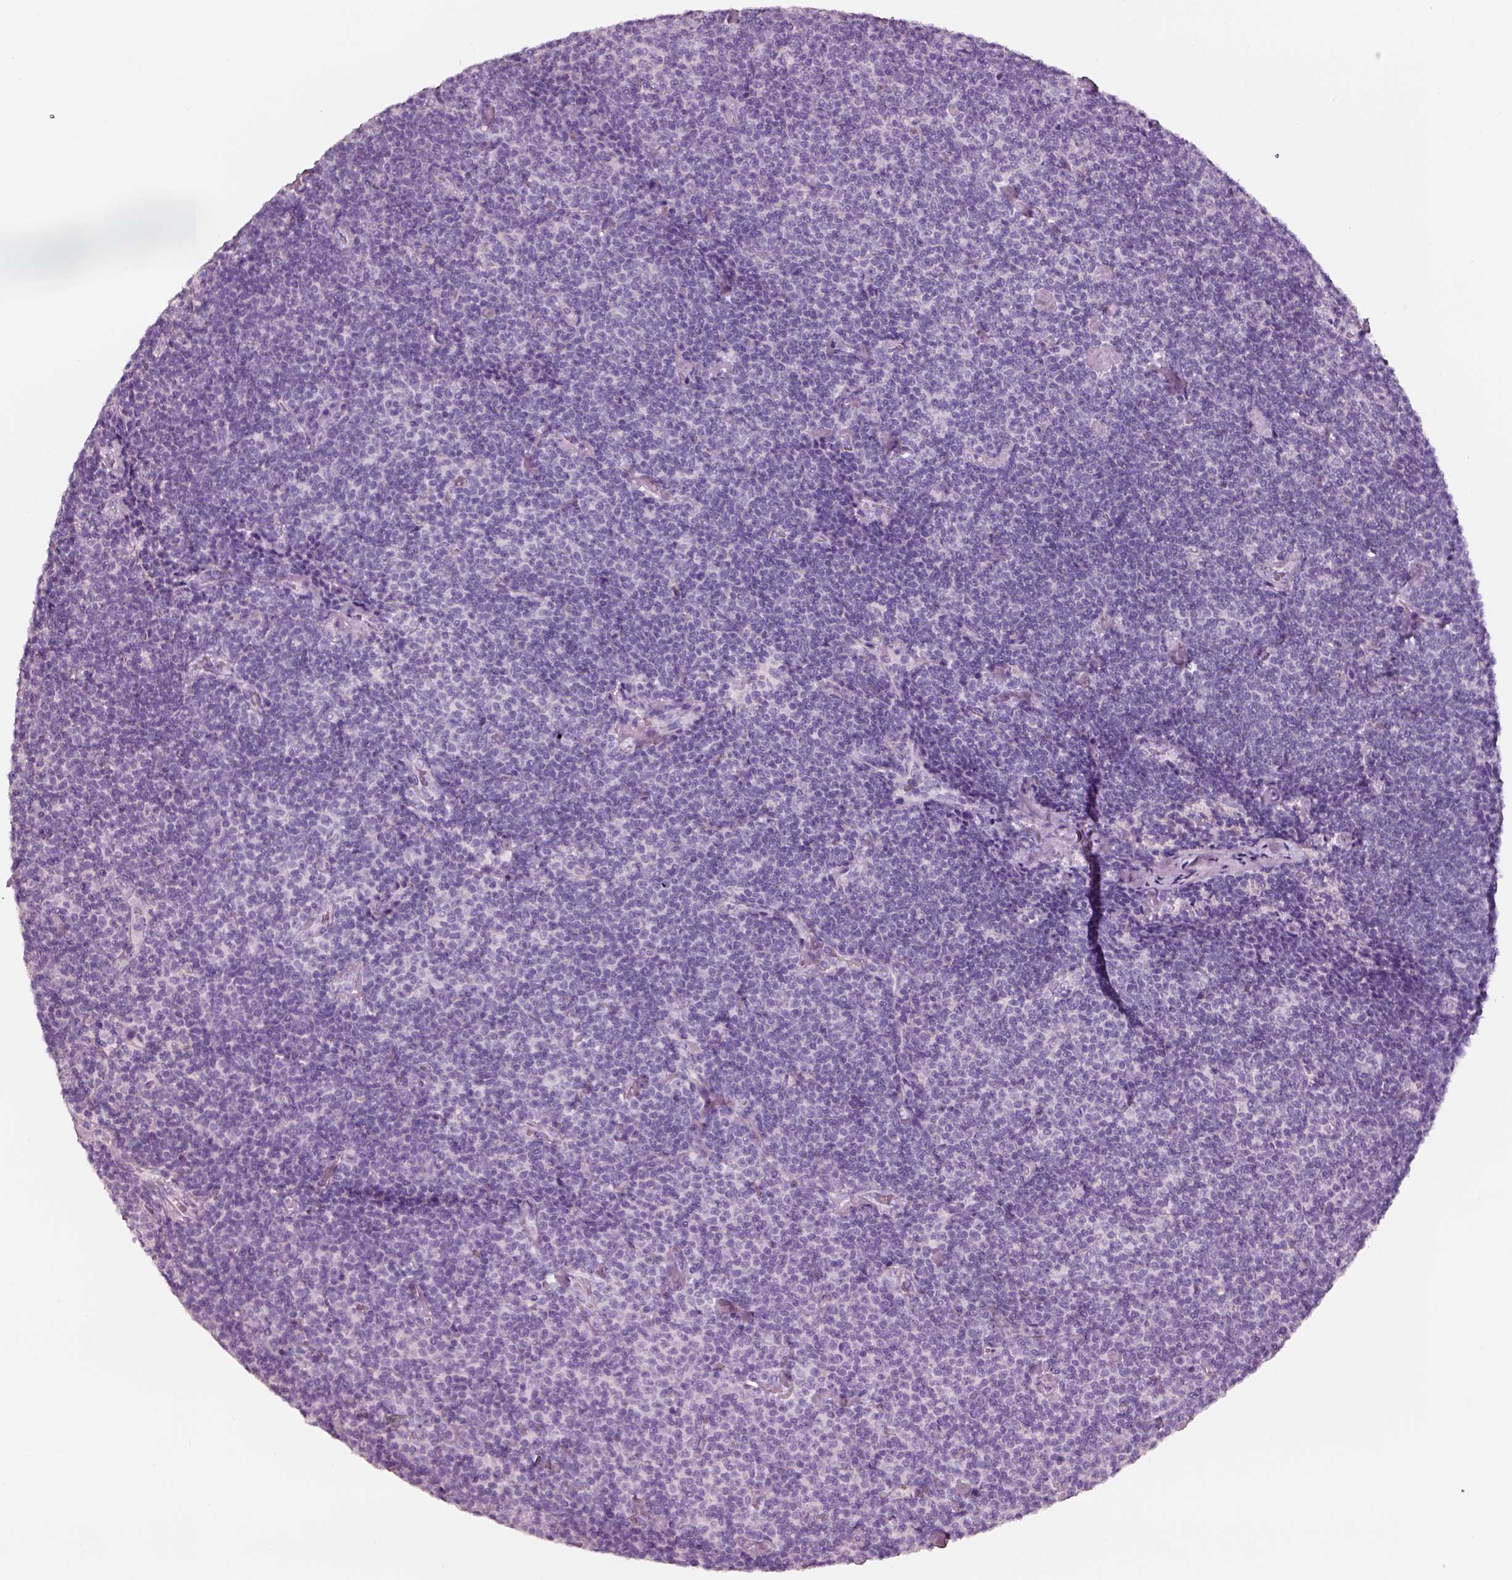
{"staining": {"intensity": "negative", "quantity": "none", "location": "none"}, "tissue": "lymphoma", "cell_type": "Tumor cells", "image_type": "cancer", "snomed": [{"axis": "morphology", "description": "Malignant lymphoma, non-Hodgkin's type, Low grade"}, {"axis": "topography", "description": "Lymph node"}], "caption": "This is an immunohistochemistry (IHC) micrograph of human low-grade malignant lymphoma, non-Hodgkin's type. There is no expression in tumor cells.", "gene": "PNOC", "patient": {"sex": "male", "age": 81}}